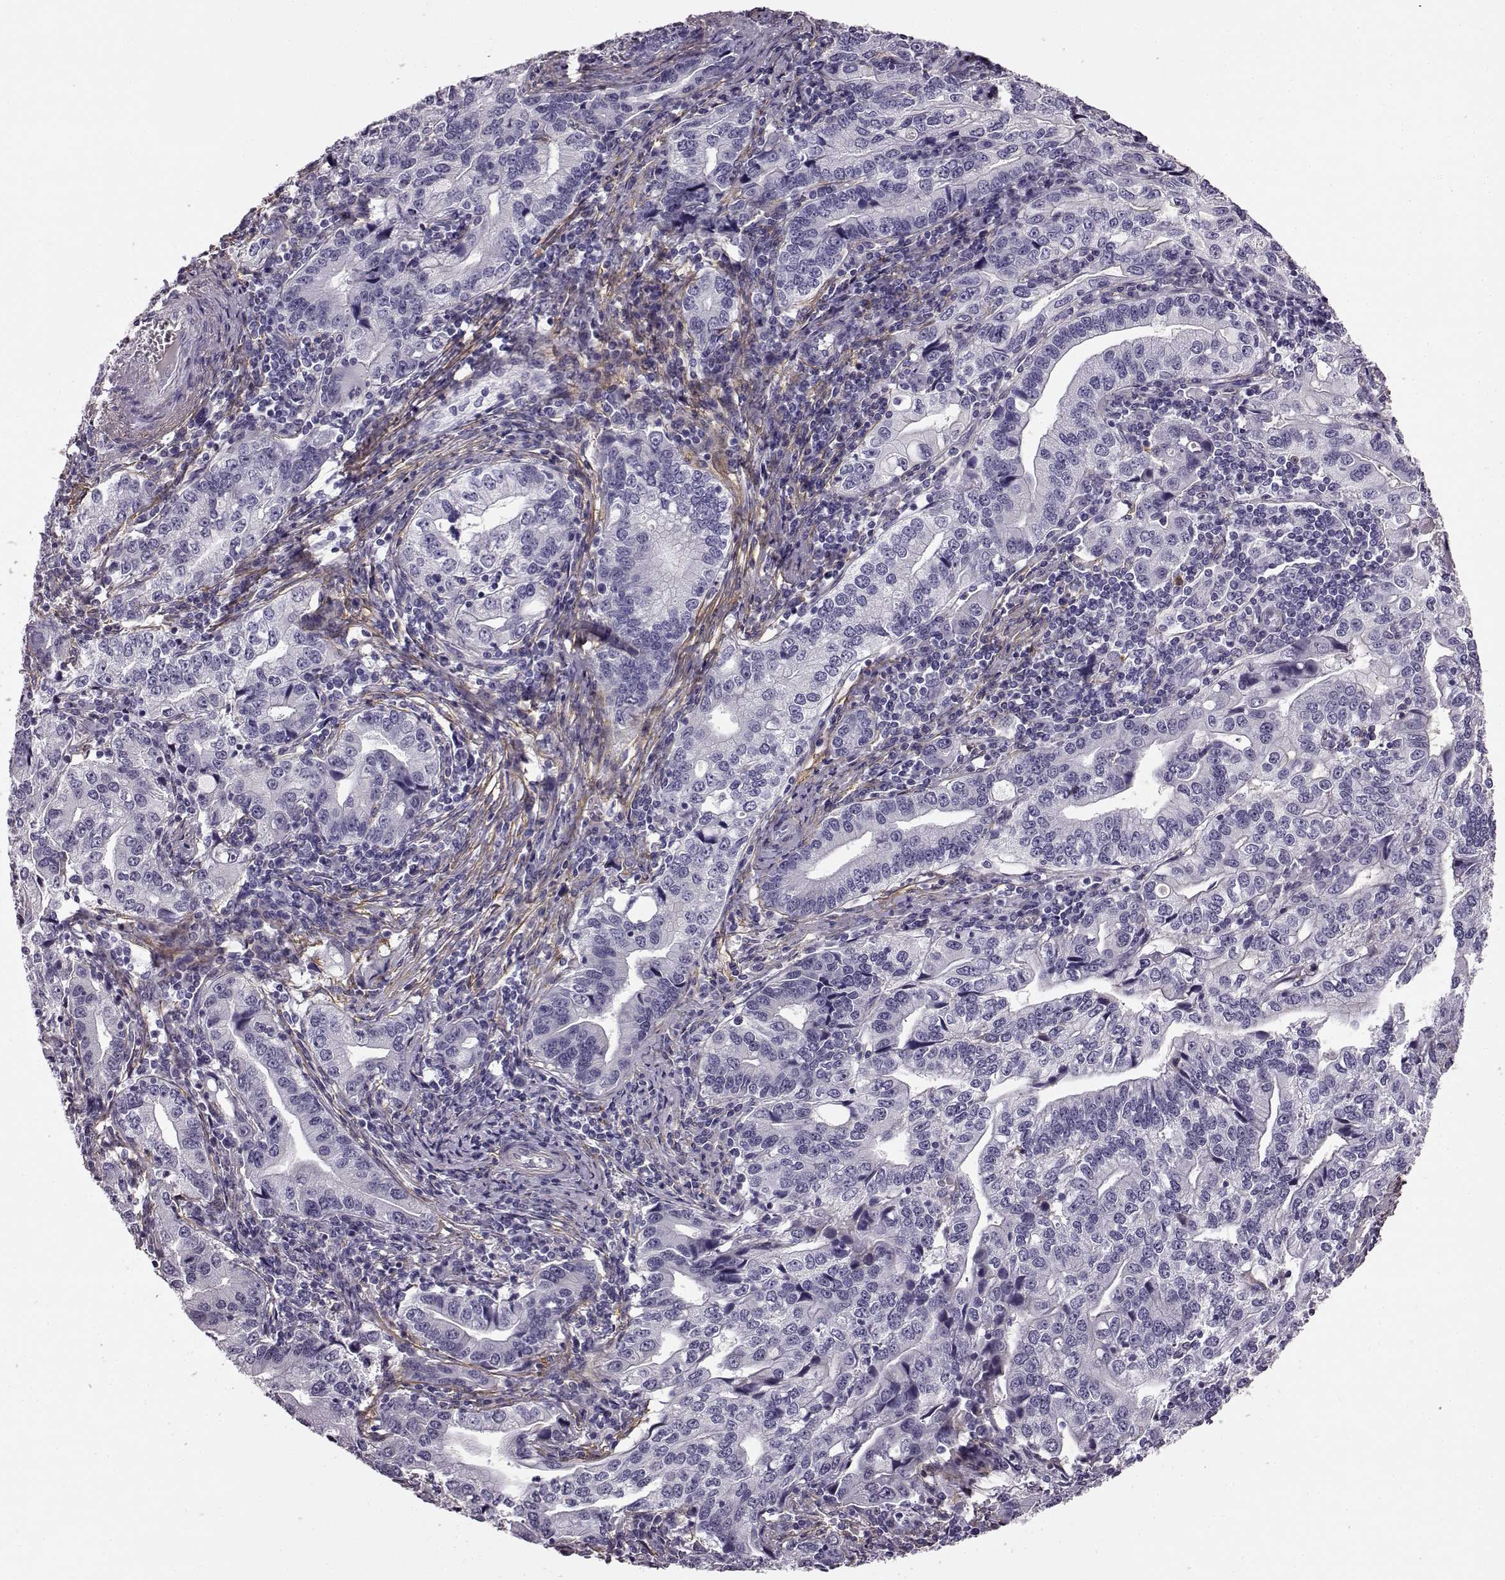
{"staining": {"intensity": "negative", "quantity": "none", "location": "none"}, "tissue": "stomach cancer", "cell_type": "Tumor cells", "image_type": "cancer", "snomed": [{"axis": "morphology", "description": "Adenocarcinoma, NOS"}, {"axis": "topography", "description": "Stomach, lower"}], "caption": "Immunohistochemical staining of stomach adenocarcinoma exhibits no significant staining in tumor cells. (DAB (3,3'-diaminobenzidine) immunohistochemistry with hematoxylin counter stain).", "gene": "TRIM69", "patient": {"sex": "female", "age": 72}}